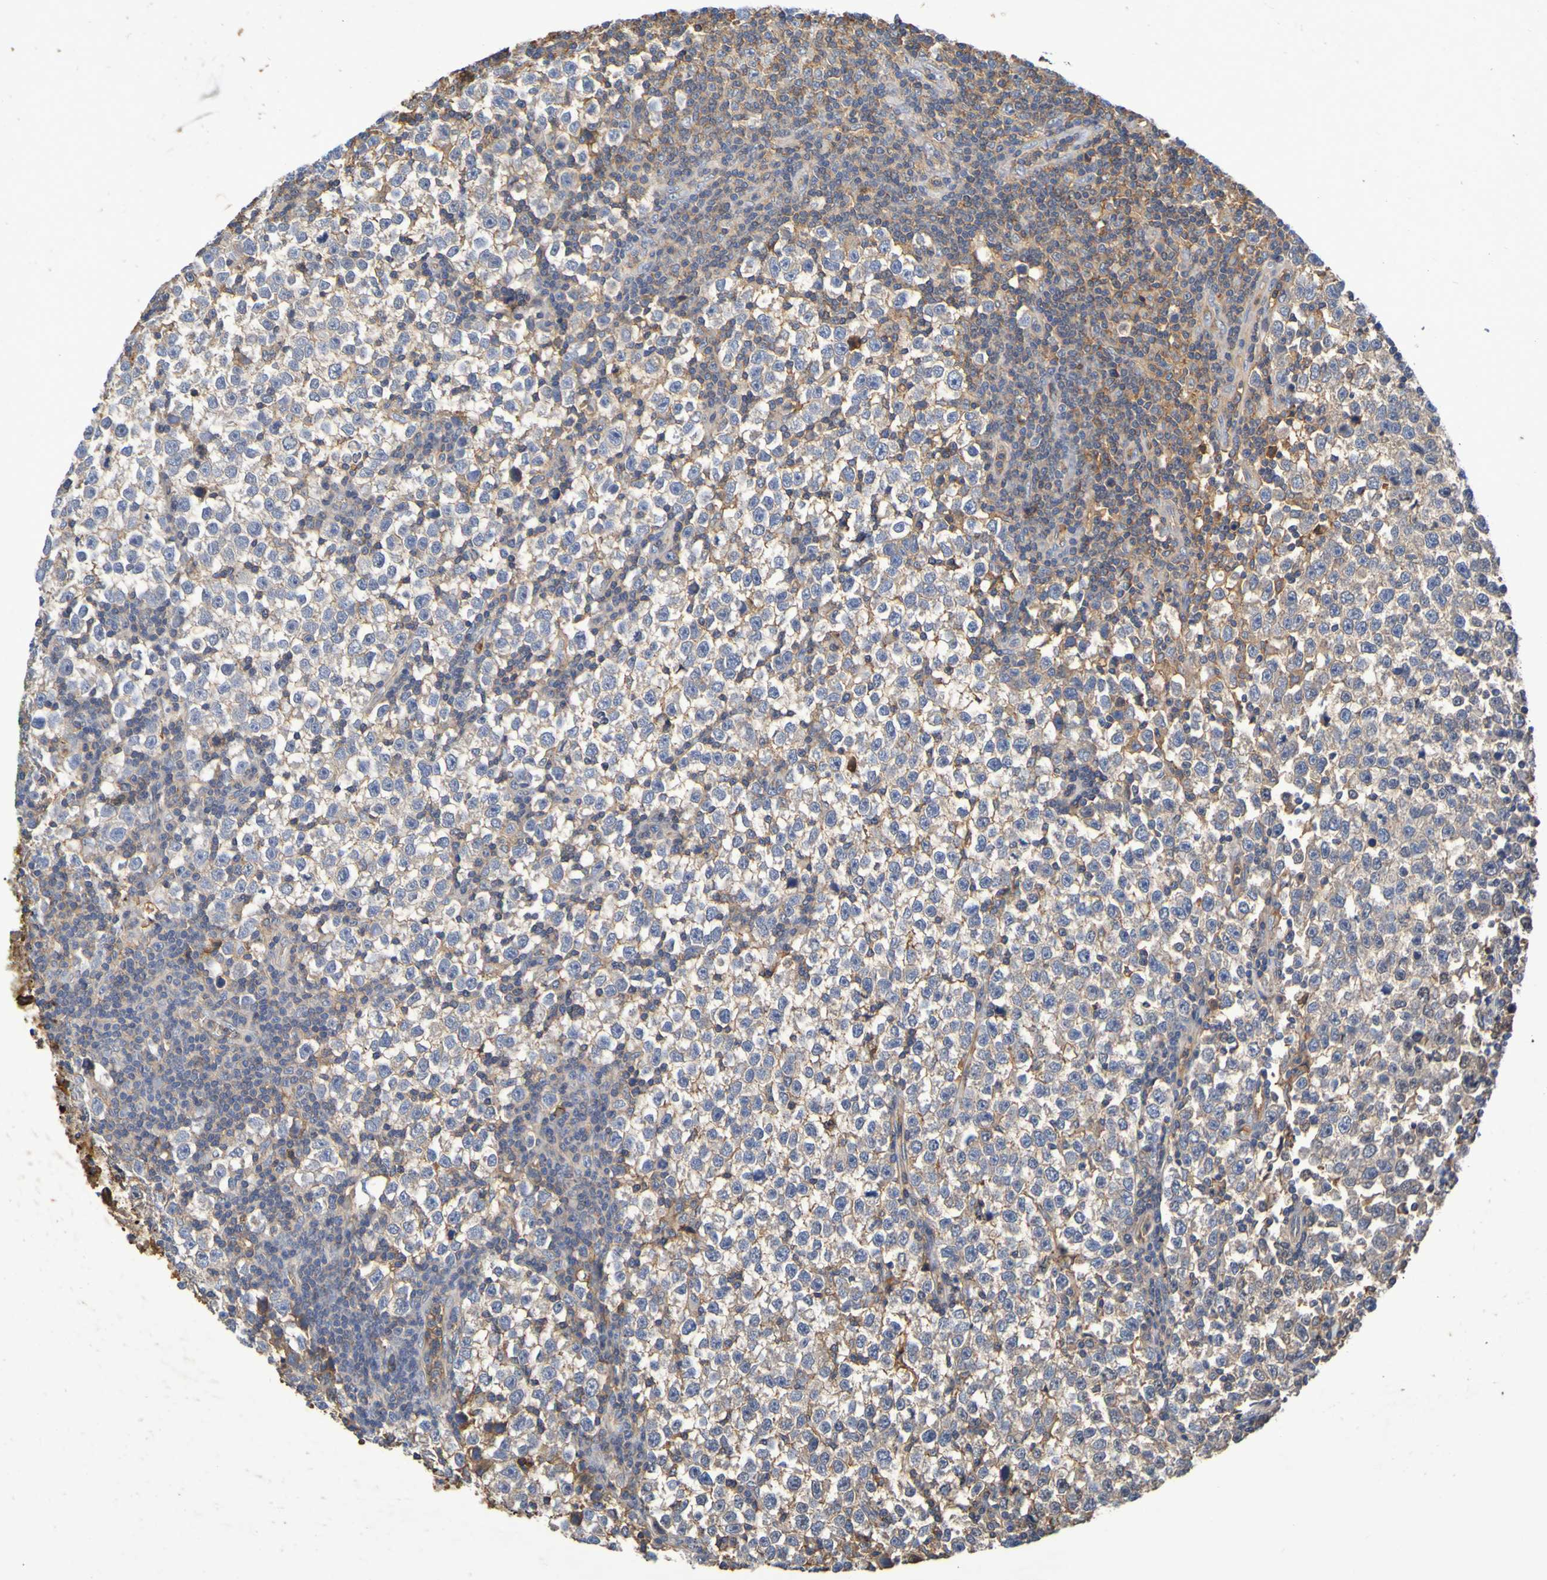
{"staining": {"intensity": "negative", "quantity": "none", "location": "none"}, "tissue": "testis cancer", "cell_type": "Tumor cells", "image_type": "cancer", "snomed": [{"axis": "morphology", "description": "Seminoma, NOS"}, {"axis": "topography", "description": "Testis"}], "caption": "Testis cancer (seminoma) was stained to show a protein in brown. There is no significant positivity in tumor cells.", "gene": "GAB3", "patient": {"sex": "male", "age": 43}}